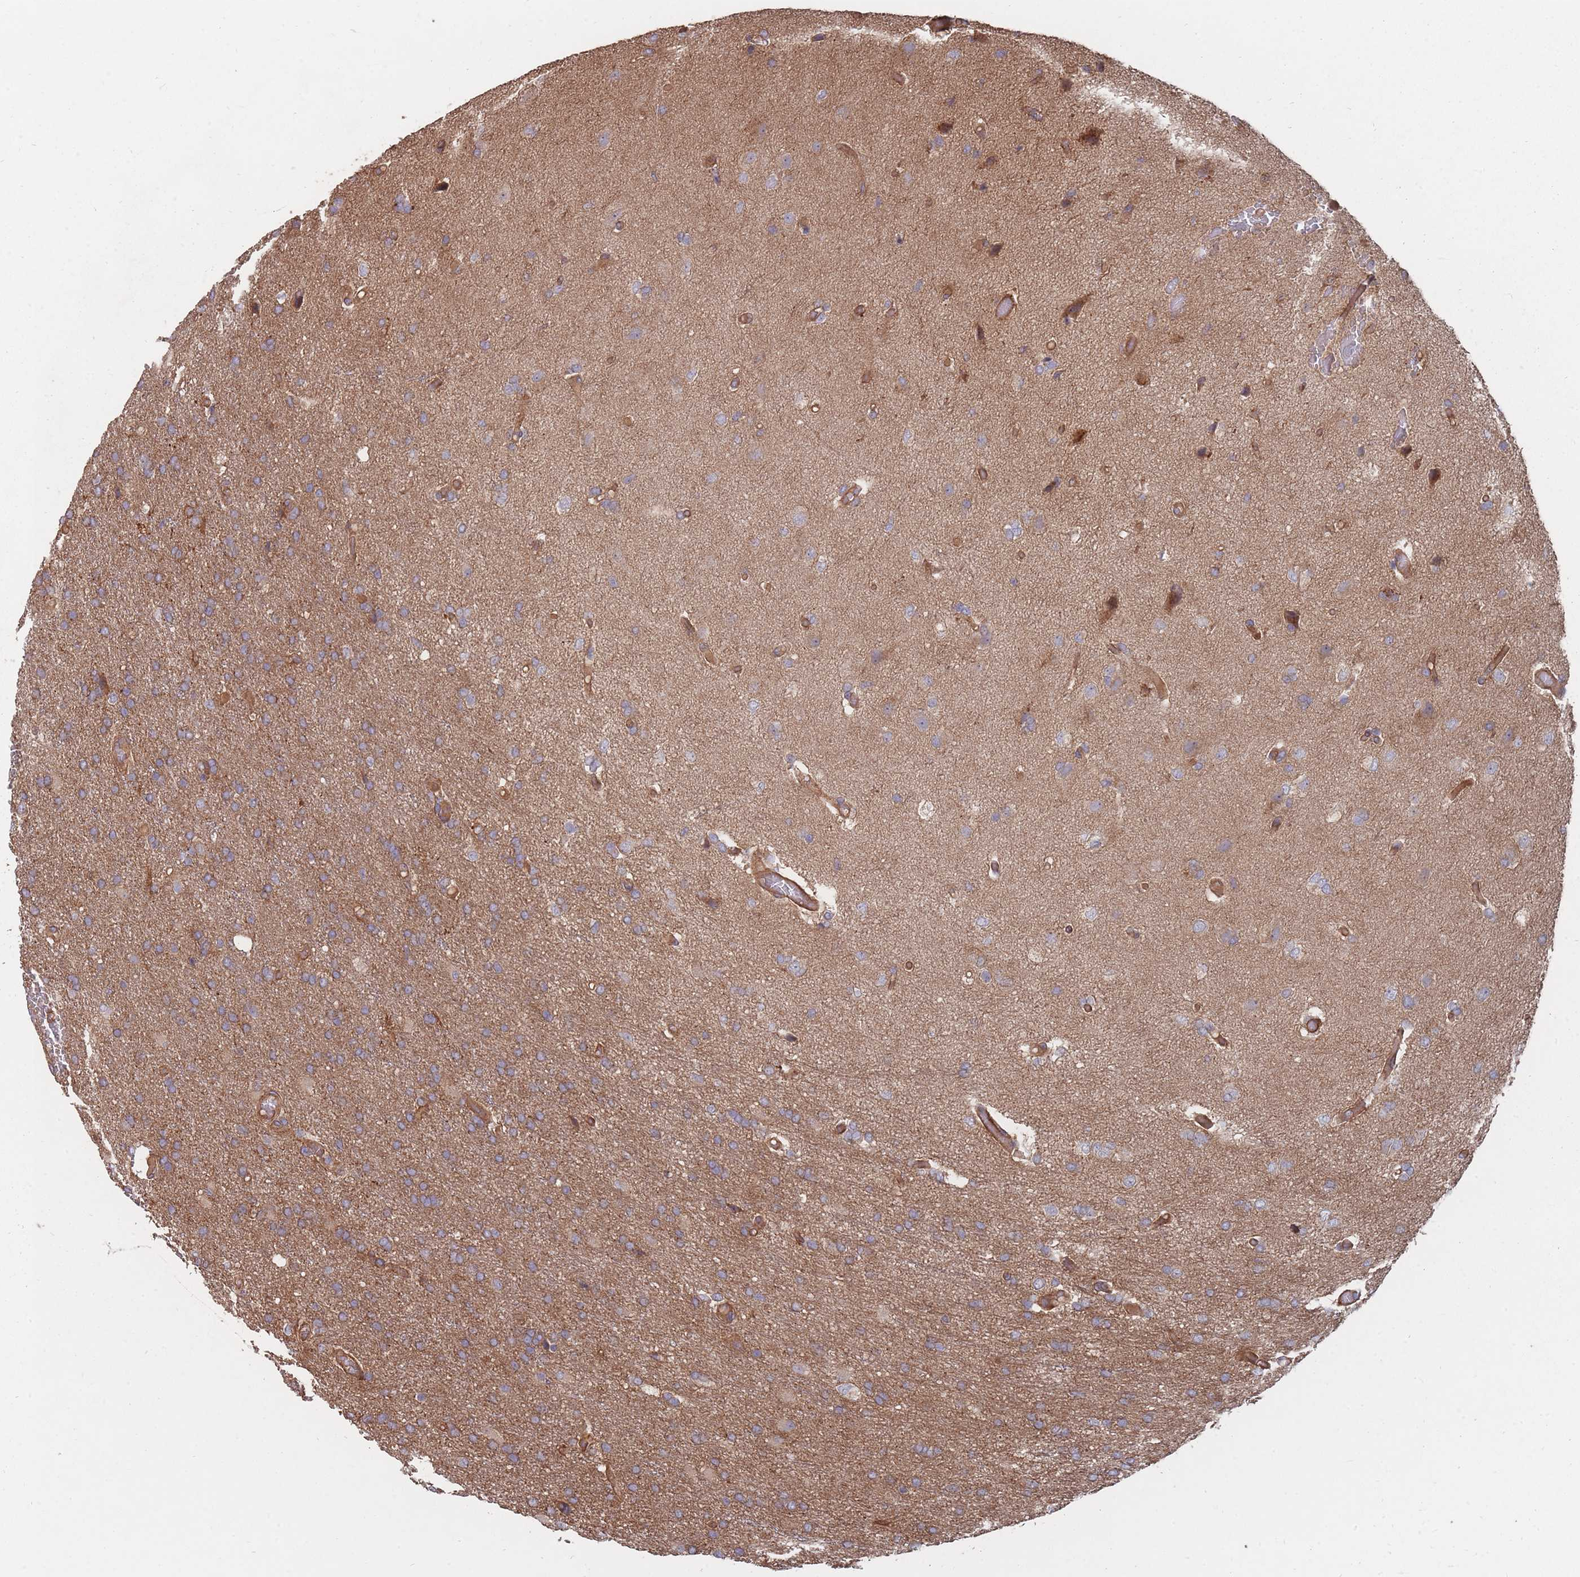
{"staining": {"intensity": "weak", "quantity": "25%-75%", "location": "cytoplasmic/membranous"}, "tissue": "glioma", "cell_type": "Tumor cells", "image_type": "cancer", "snomed": [{"axis": "morphology", "description": "Glioma, malignant, High grade"}, {"axis": "topography", "description": "Brain"}], "caption": "This image reveals malignant glioma (high-grade) stained with immunohistochemistry to label a protein in brown. The cytoplasmic/membranous of tumor cells show weak positivity for the protein. Nuclei are counter-stained blue.", "gene": "THSD7B", "patient": {"sex": "female", "age": 74}}